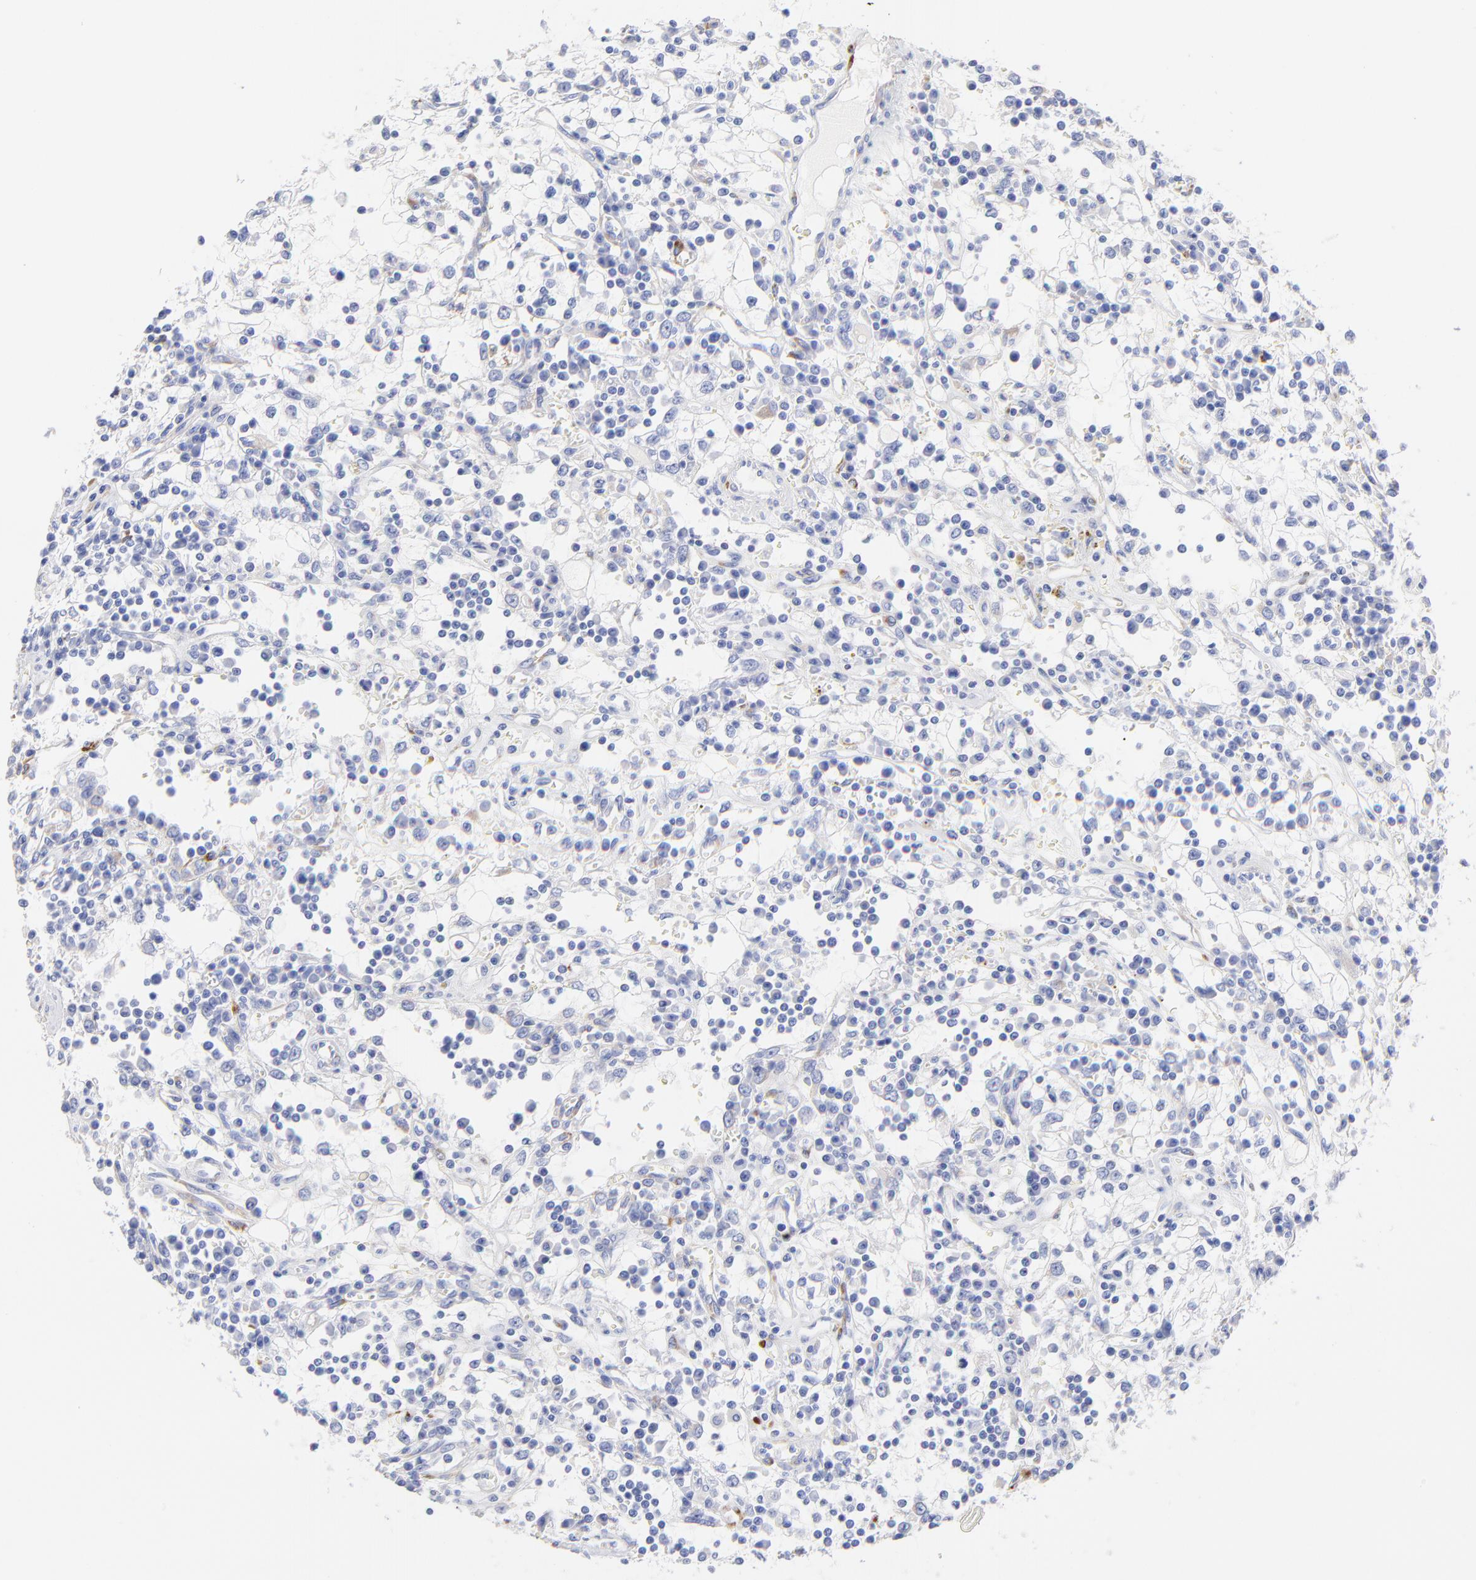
{"staining": {"intensity": "negative", "quantity": "none", "location": "none"}, "tissue": "renal cancer", "cell_type": "Tumor cells", "image_type": "cancer", "snomed": [{"axis": "morphology", "description": "Adenocarcinoma, NOS"}, {"axis": "topography", "description": "Kidney"}], "caption": "Tumor cells are negative for brown protein staining in renal cancer.", "gene": "C1QTNF6", "patient": {"sex": "male", "age": 82}}